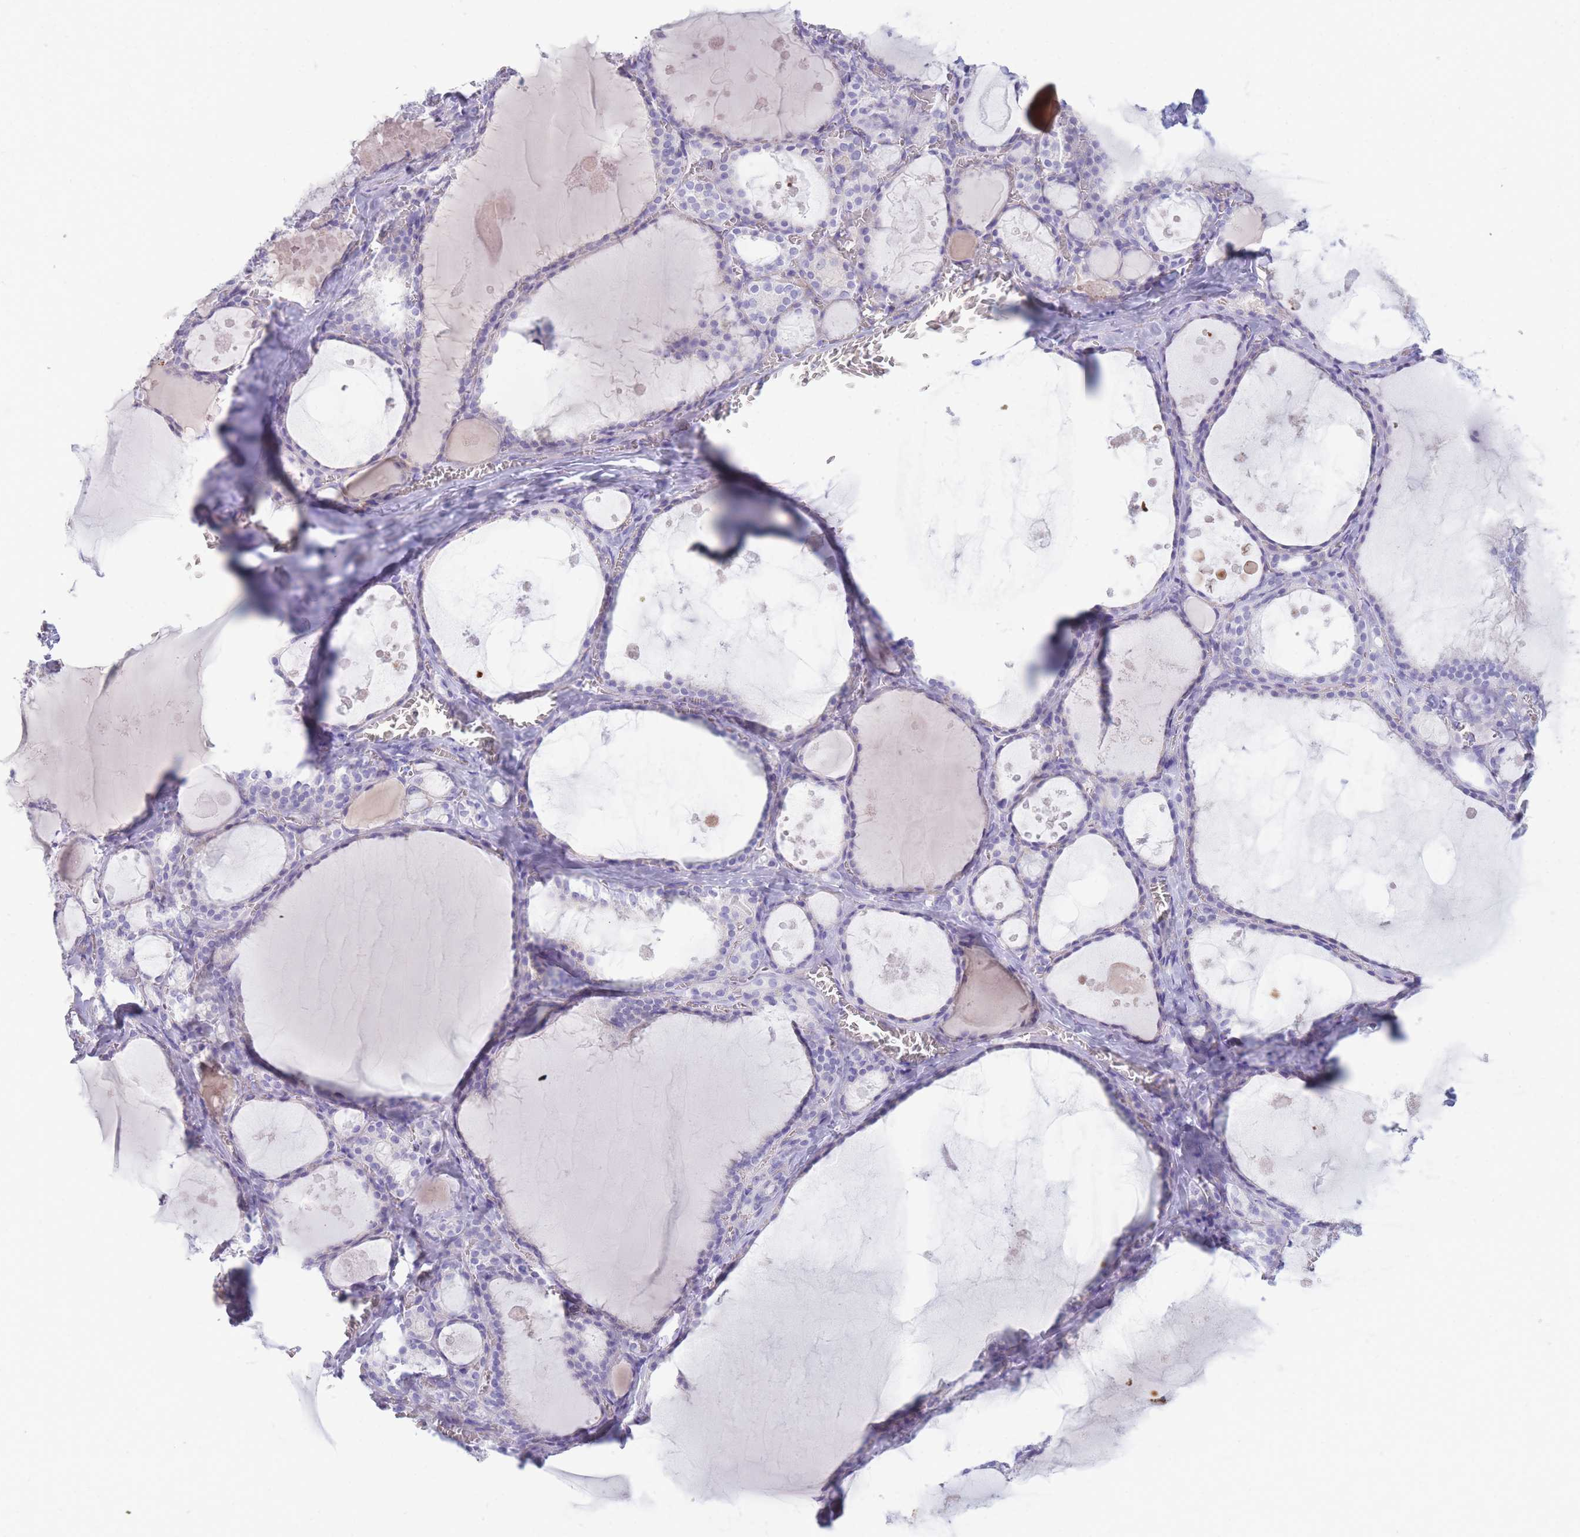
{"staining": {"intensity": "negative", "quantity": "none", "location": "none"}, "tissue": "thyroid gland", "cell_type": "Glandular cells", "image_type": "normal", "snomed": [{"axis": "morphology", "description": "Normal tissue, NOS"}, {"axis": "topography", "description": "Thyroid gland"}], "caption": "The image reveals no significant positivity in glandular cells of thyroid gland. Nuclei are stained in blue.", "gene": "TPSAB1", "patient": {"sex": "male", "age": 56}}